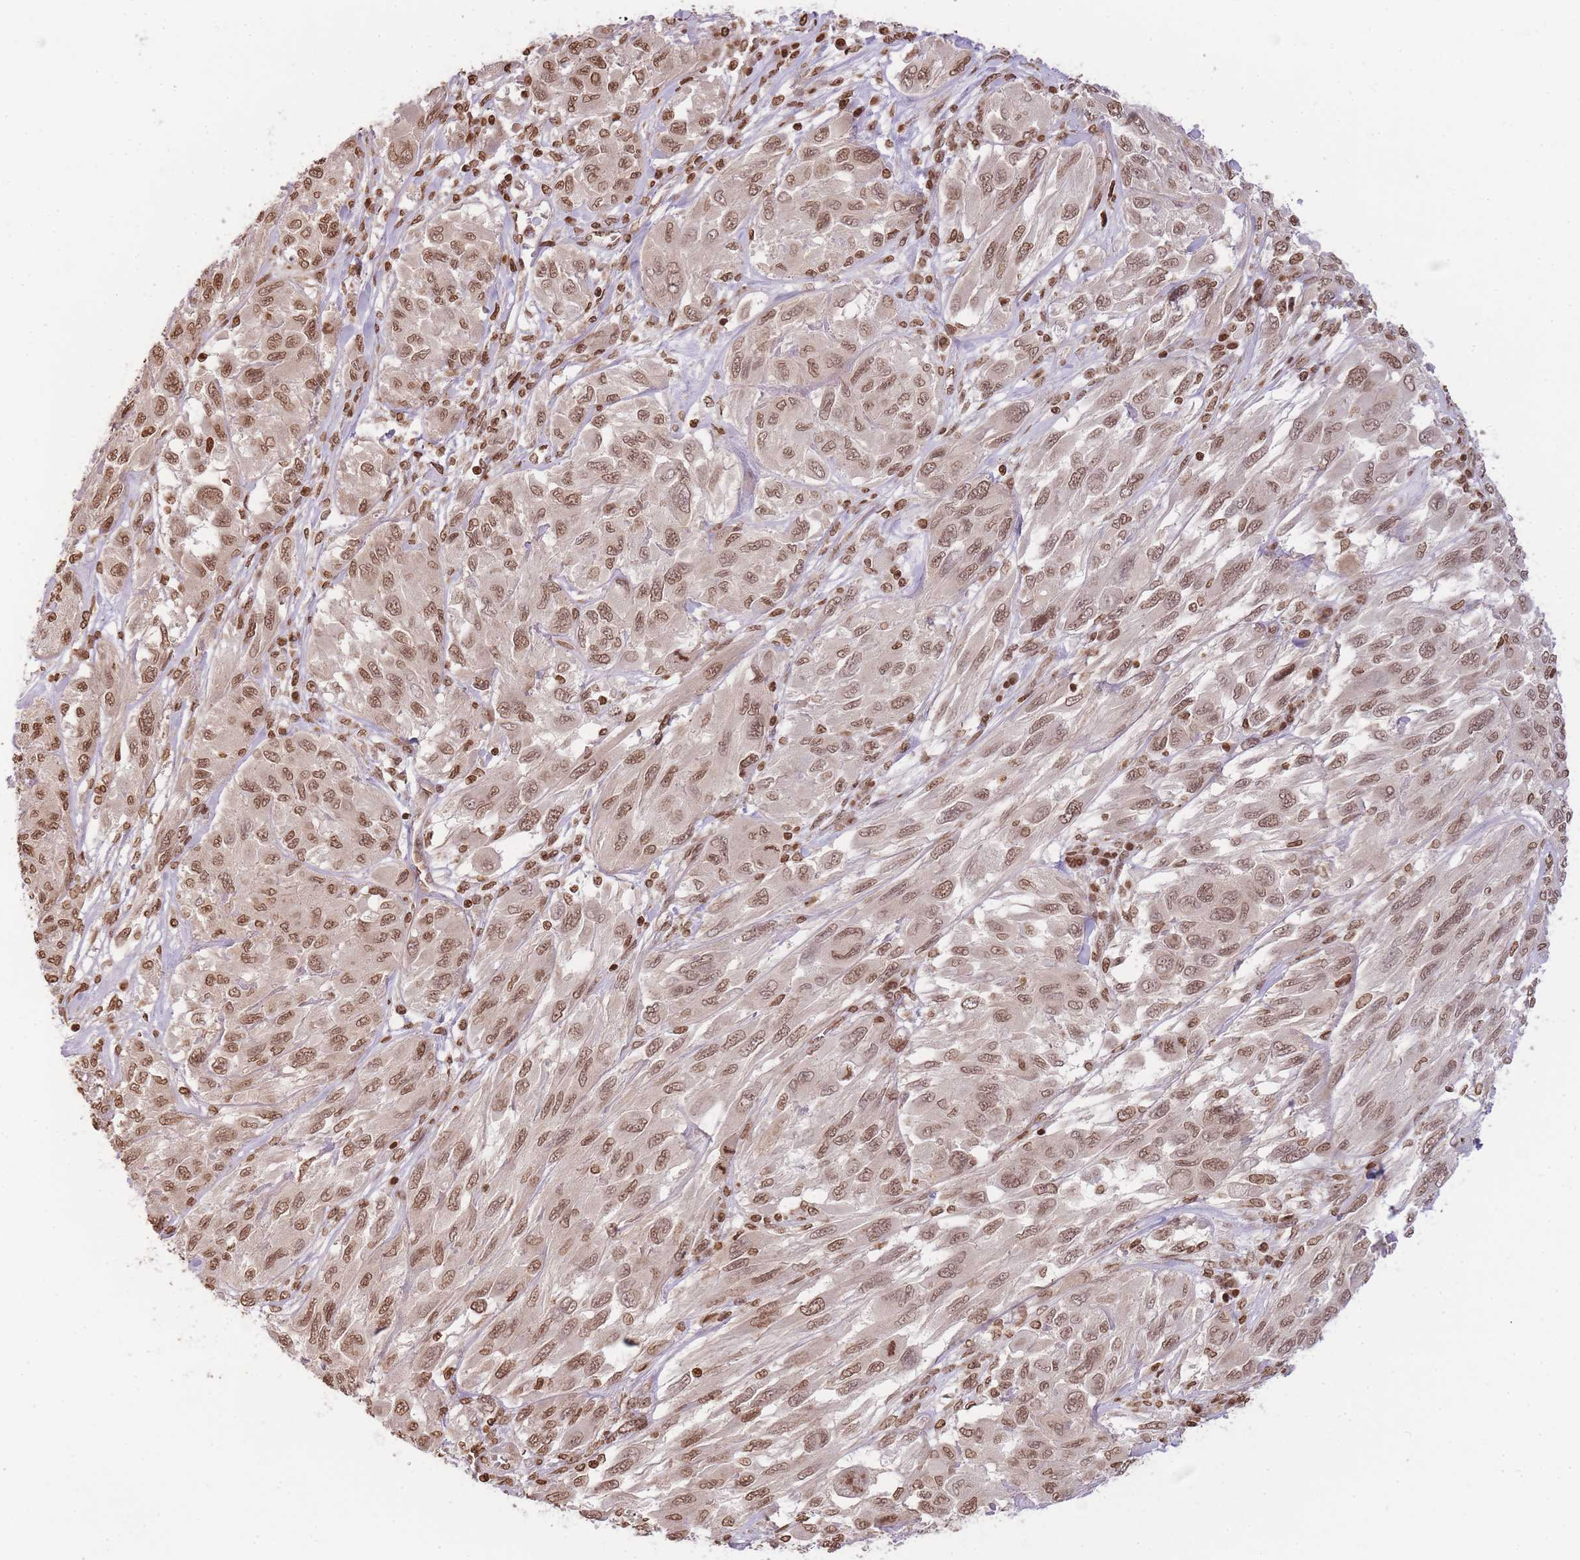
{"staining": {"intensity": "moderate", "quantity": ">75%", "location": "nuclear"}, "tissue": "melanoma", "cell_type": "Tumor cells", "image_type": "cancer", "snomed": [{"axis": "morphology", "description": "Malignant melanoma, NOS"}, {"axis": "topography", "description": "Skin"}], "caption": "Brown immunohistochemical staining in human malignant melanoma exhibits moderate nuclear staining in about >75% of tumor cells. The protein is shown in brown color, while the nuclei are stained blue.", "gene": "WWTR1", "patient": {"sex": "female", "age": 91}}